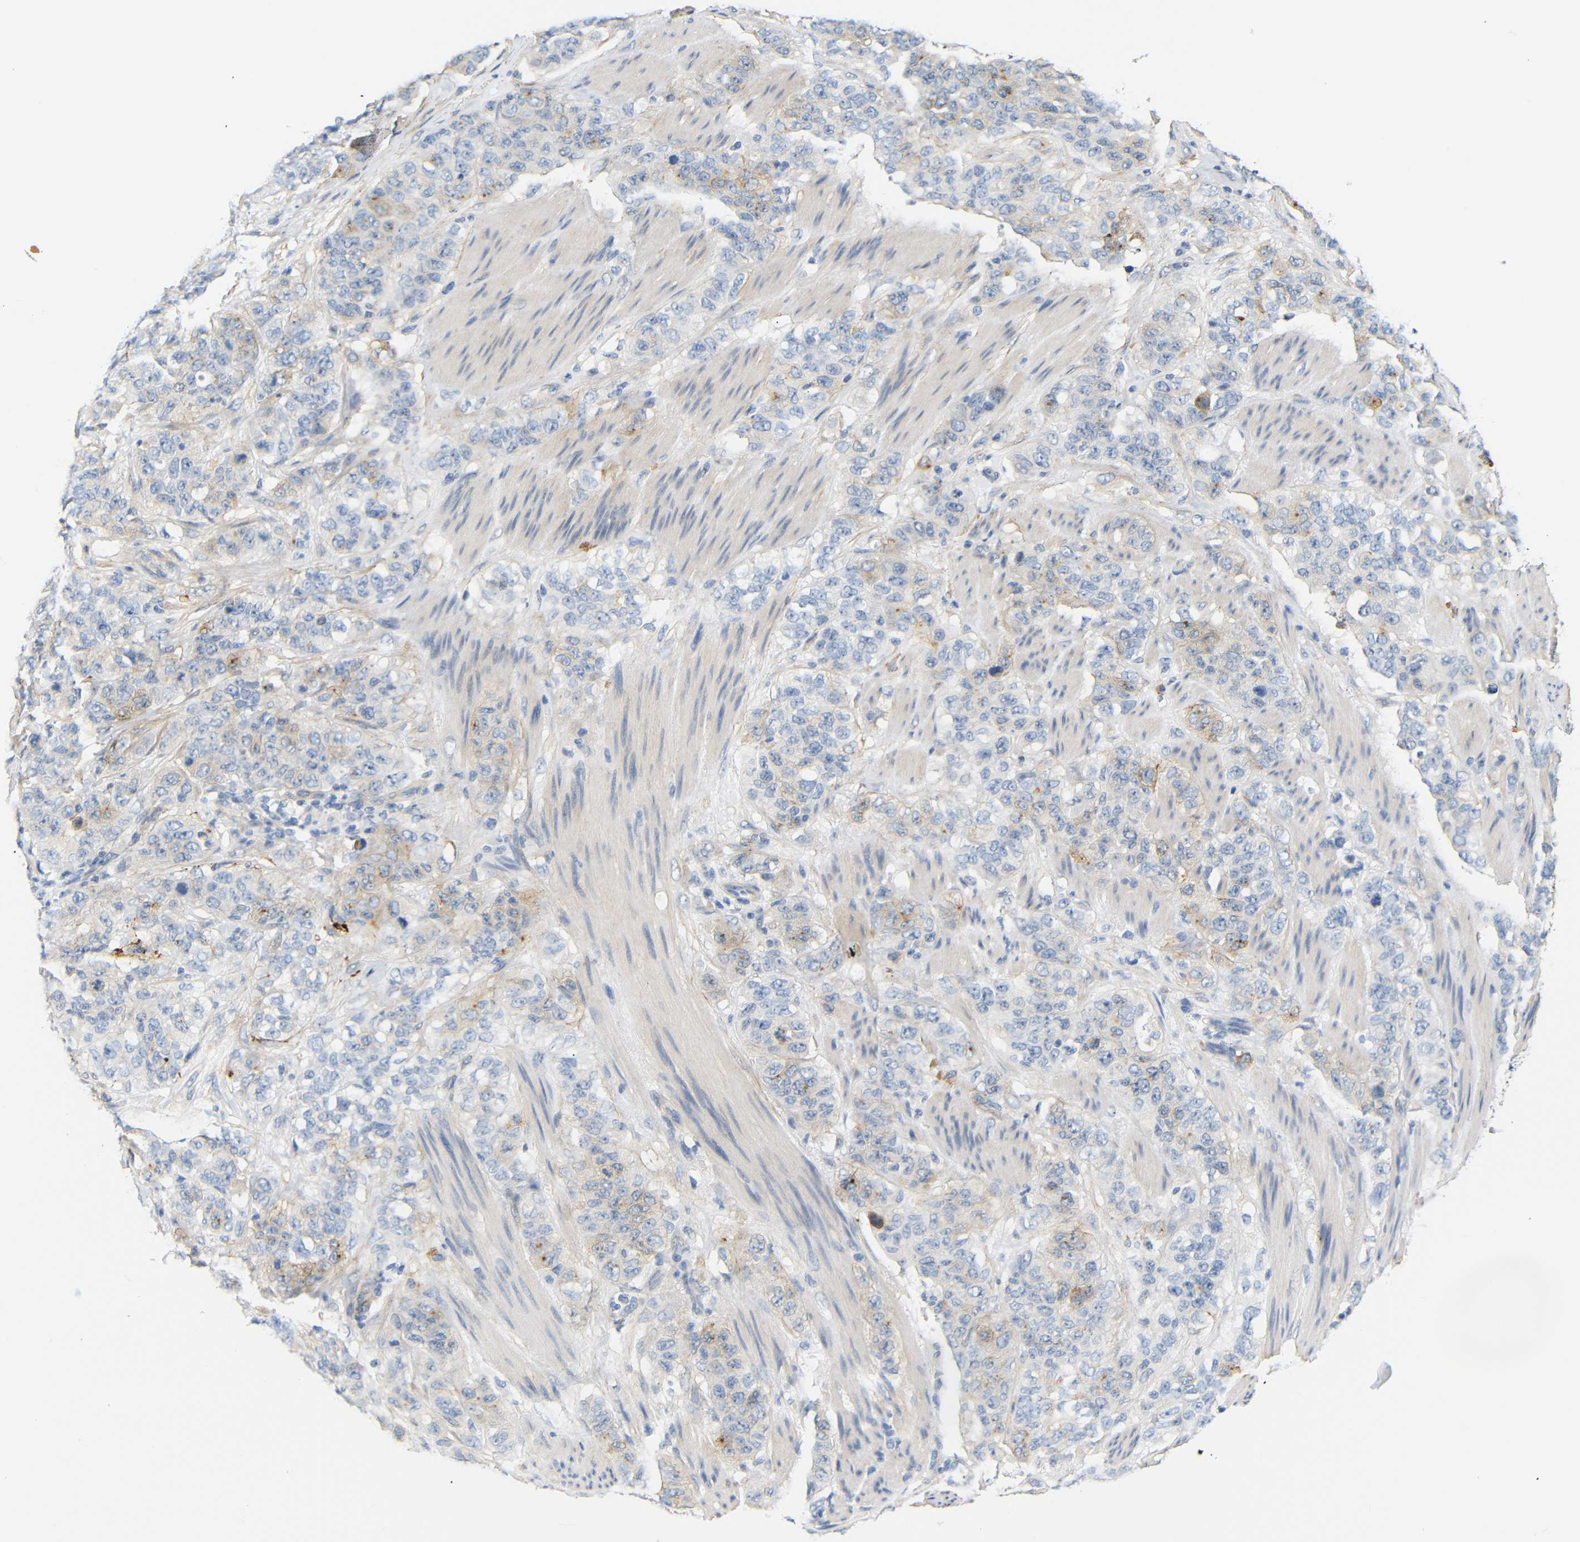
{"staining": {"intensity": "weak", "quantity": "25%-75%", "location": "cytoplasmic/membranous"}, "tissue": "stomach cancer", "cell_type": "Tumor cells", "image_type": "cancer", "snomed": [{"axis": "morphology", "description": "Adenocarcinoma, NOS"}, {"axis": "topography", "description": "Stomach"}], "caption": "Immunohistochemistry staining of stomach cancer (adenocarcinoma), which demonstrates low levels of weak cytoplasmic/membranous staining in approximately 25%-75% of tumor cells indicating weak cytoplasmic/membranous protein staining. The staining was performed using DAB (3,3'-diaminobenzidine) (brown) for protein detection and nuclei were counterstained in hematoxylin (blue).", "gene": "STMN3", "patient": {"sex": "male", "age": 48}}